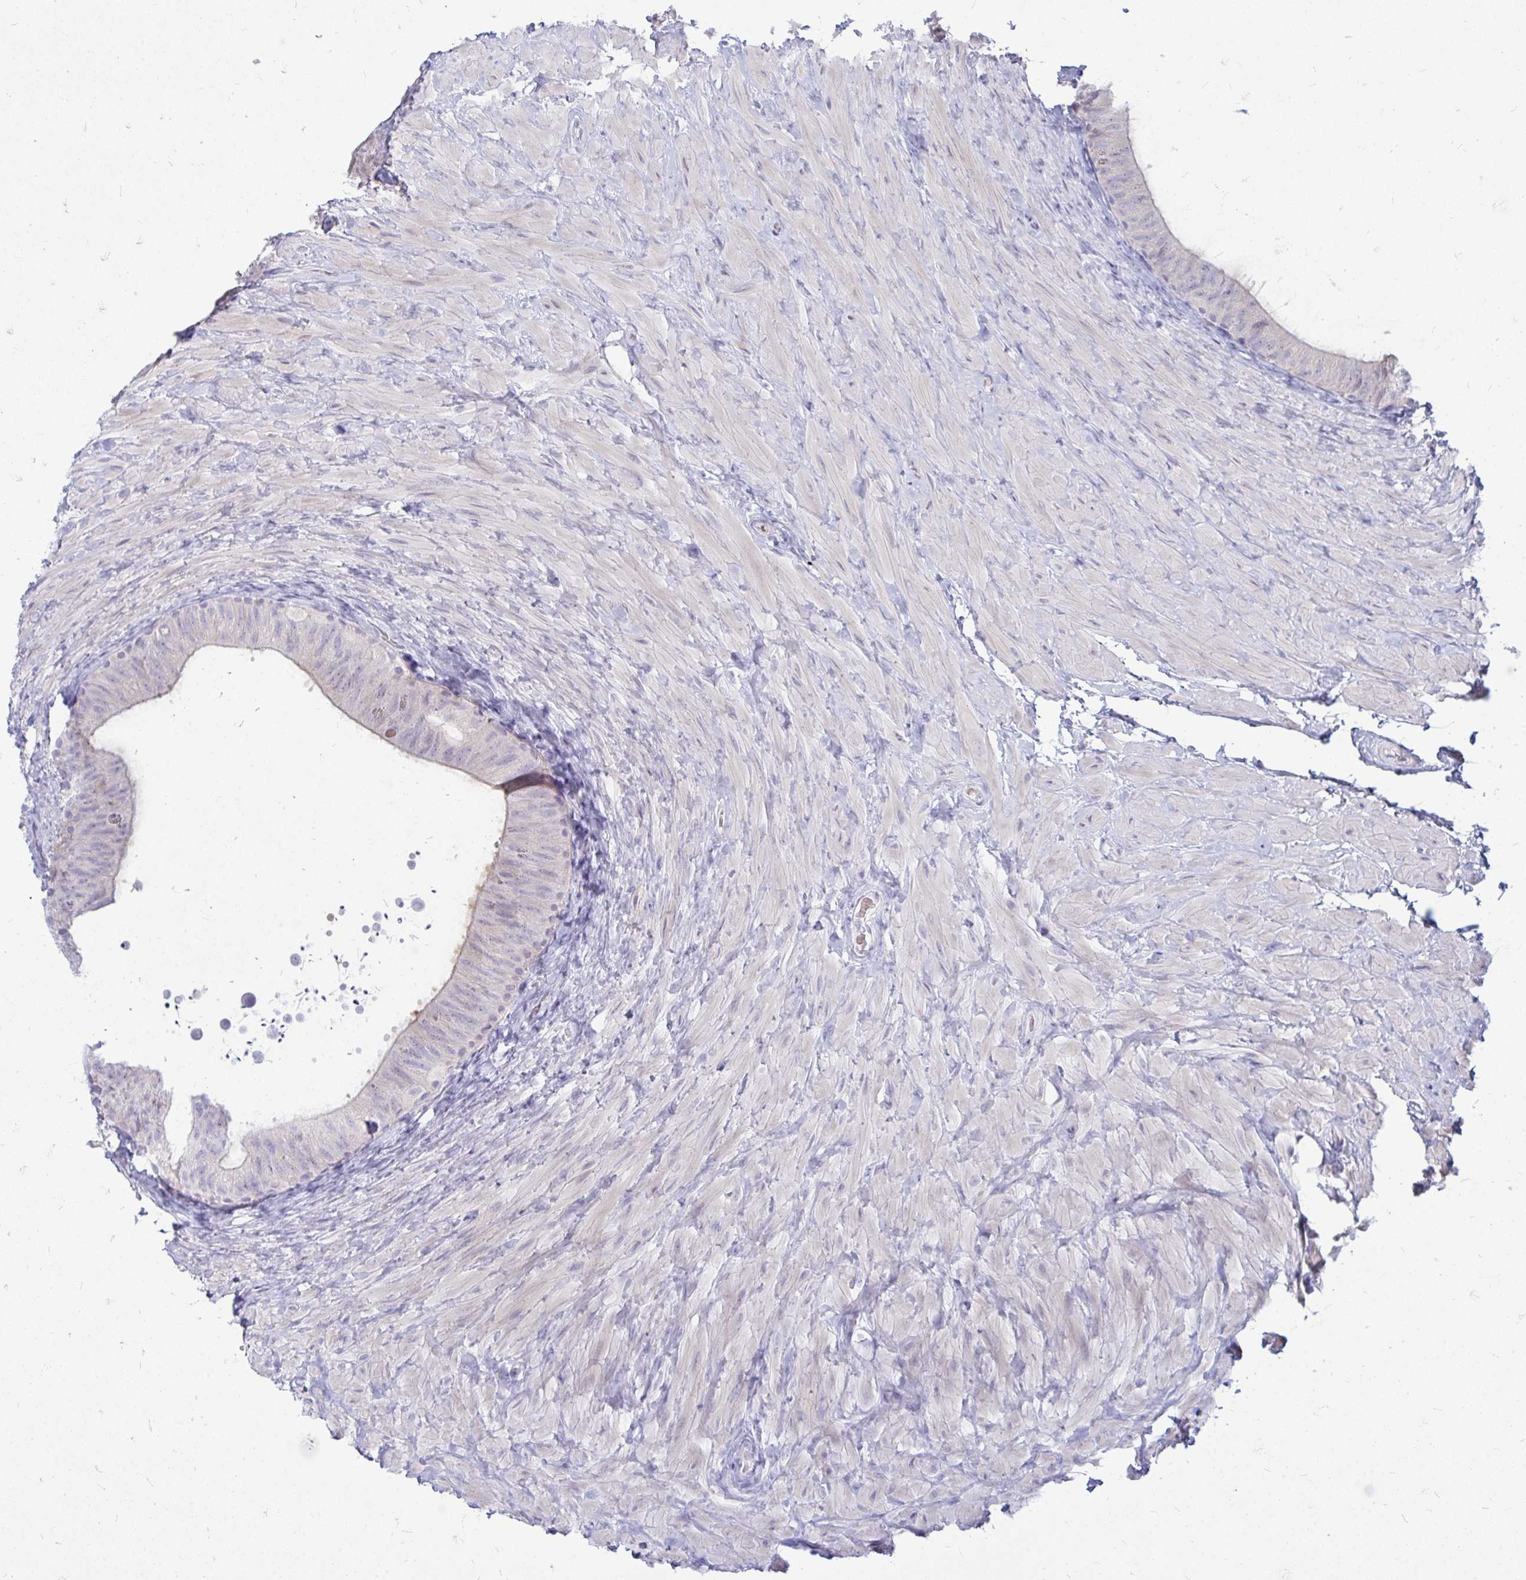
{"staining": {"intensity": "negative", "quantity": "none", "location": "none"}, "tissue": "epididymis", "cell_type": "Glandular cells", "image_type": "normal", "snomed": [{"axis": "morphology", "description": "Normal tissue, NOS"}, {"axis": "topography", "description": "Epididymis, spermatic cord, NOS"}, {"axis": "topography", "description": "Epididymis"}], "caption": "Epididymis stained for a protein using immunohistochemistry demonstrates no expression glandular cells.", "gene": "TSPEAR", "patient": {"sex": "male", "age": 31}}